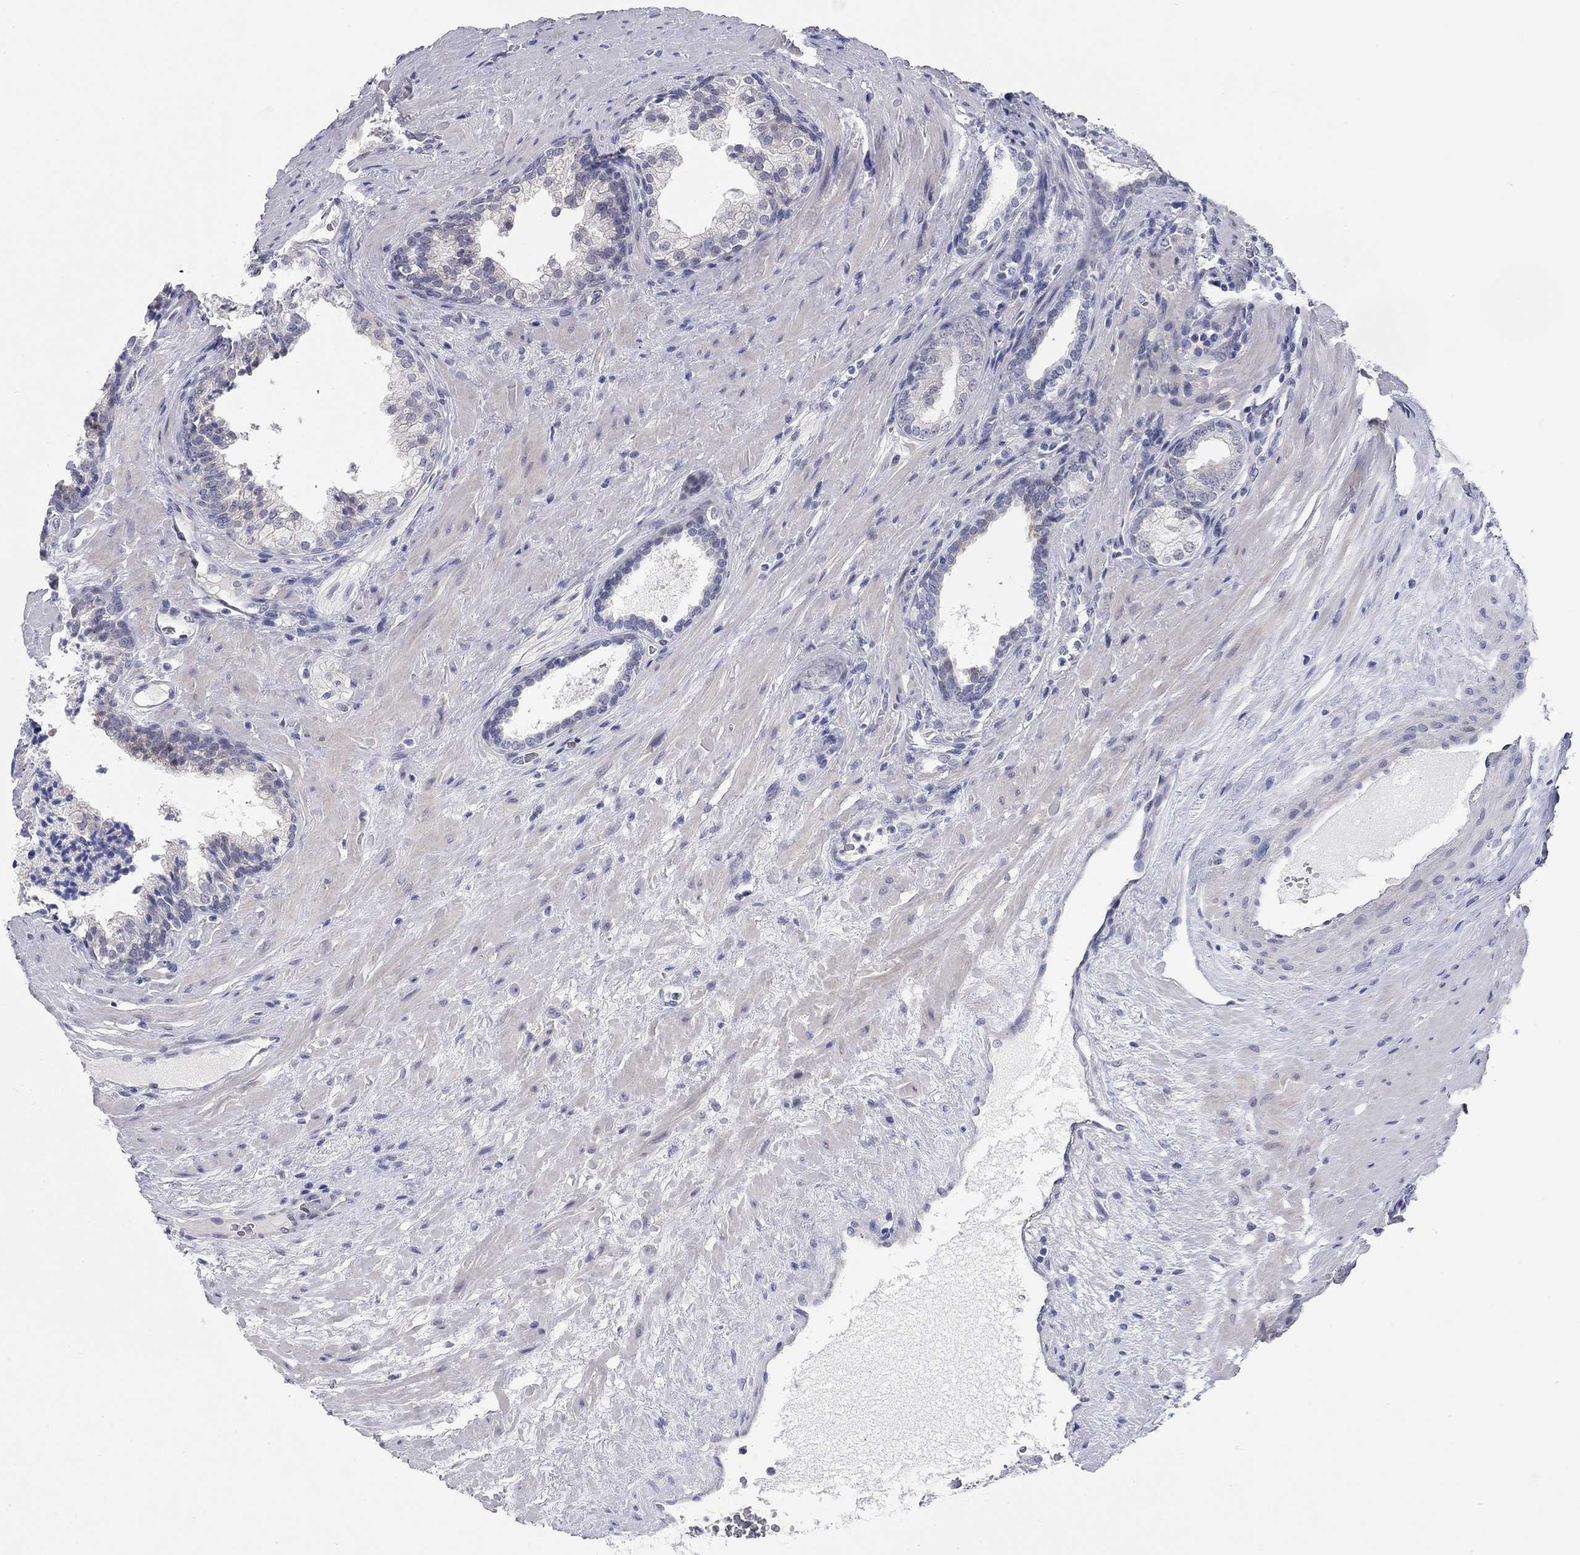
{"staining": {"intensity": "negative", "quantity": "none", "location": "none"}, "tissue": "prostate cancer", "cell_type": "Tumor cells", "image_type": "cancer", "snomed": [{"axis": "morphology", "description": "Adenocarcinoma, NOS"}, {"axis": "topography", "description": "Prostate"}], "caption": "Immunohistochemistry (IHC) photomicrograph of neoplastic tissue: human prostate cancer (adenocarcinoma) stained with DAB (3,3'-diaminobenzidine) reveals no significant protein expression in tumor cells.", "gene": "WASF3", "patient": {"sex": "male", "age": 66}}